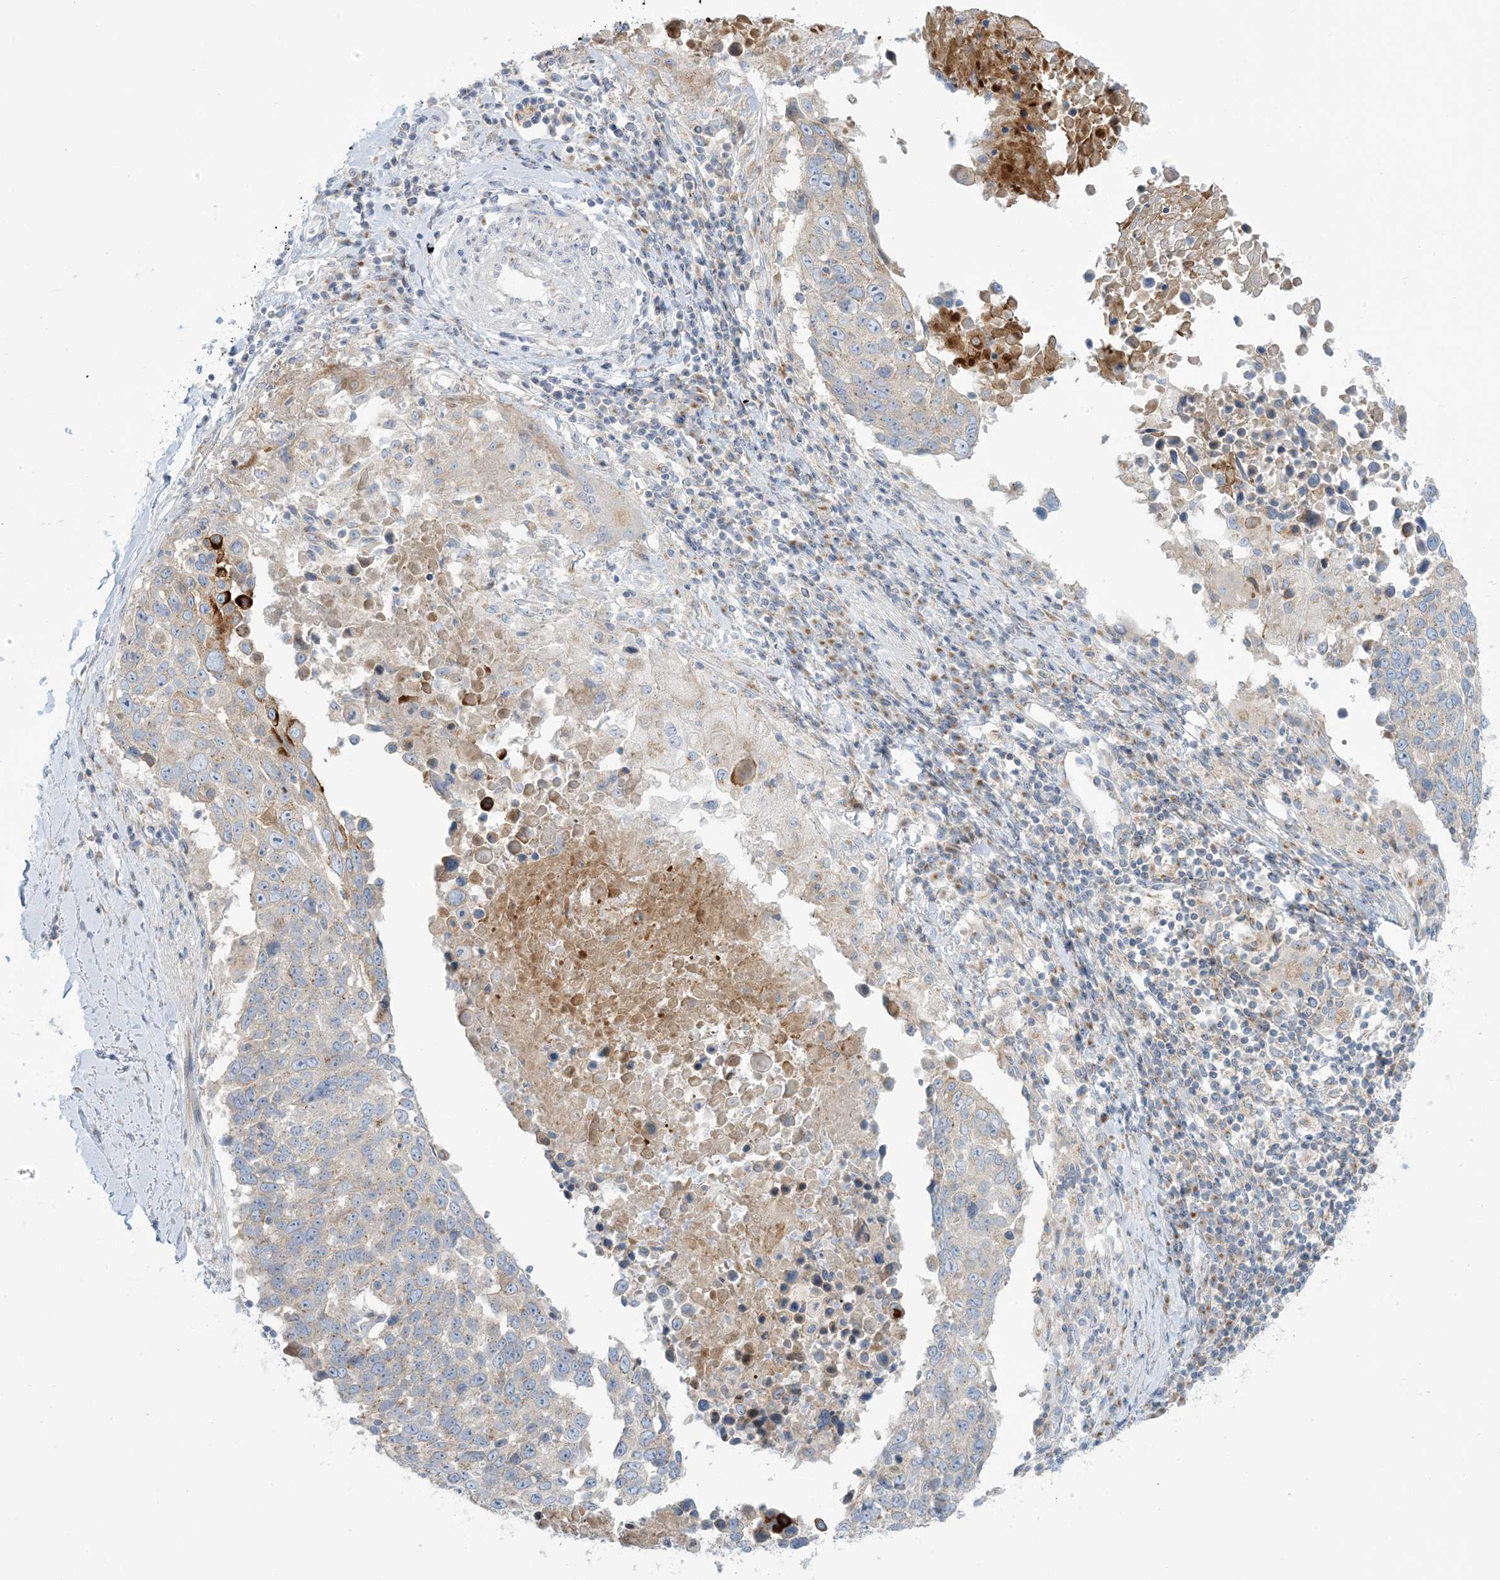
{"staining": {"intensity": "weak", "quantity": "<25%", "location": "cytoplasmic/membranous"}, "tissue": "lung cancer", "cell_type": "Tumor cells", "image_type": "cancer", "snomed": [{"axis": "morphology", "description": "Squamous cell carcinoma, NOS"}, {"axis": "topography", "description": "Lung"}], "caption": "DAB immunohistochemical staining of human squamous cell carcinoma (lung) reveals no significant staining in tumor cells.", "gene": "AFTPH", "patient": {"sex": "male", "age": 66}}